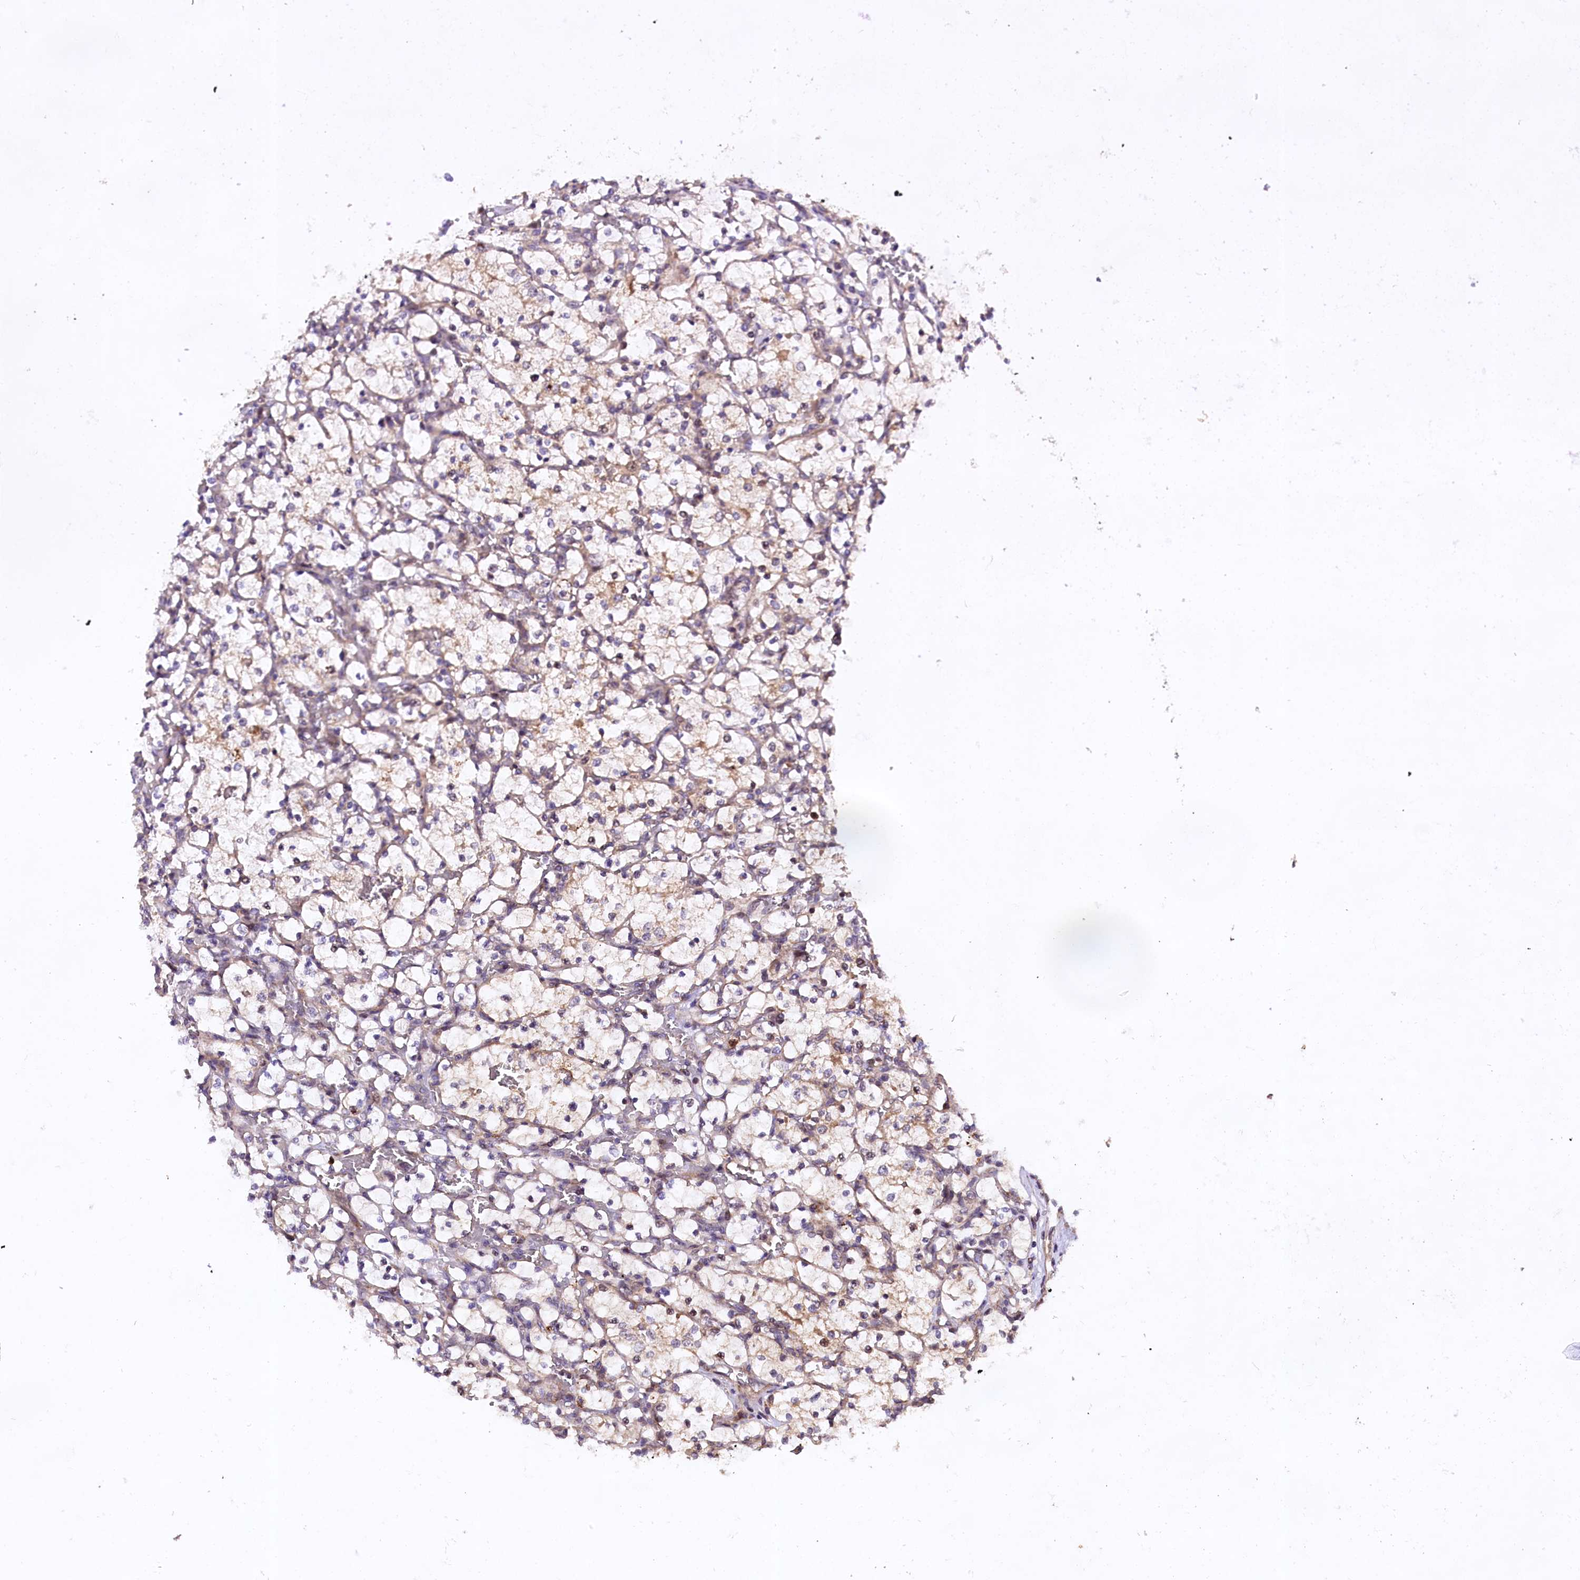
{"staining": {"intensity": "weak", "quantity": "<25%", "location": "cytoplasmic/membranous"}, "tissue": "renal cancer", "cell_type": "Tumor cells", "image_type": "cancer", "snomed": [{"axis": "morphology", "description": "Adenocarcinoma, NOS"}, {"axis": "topography", "description": "Kidney"}], "caption": "Renal cancer (adenocarcinoma) was stained to show a protein in brown. There is no significant staining in tumor cells.", "gene": "DOHH", "patient": {"sex": "female", "age": 69}}